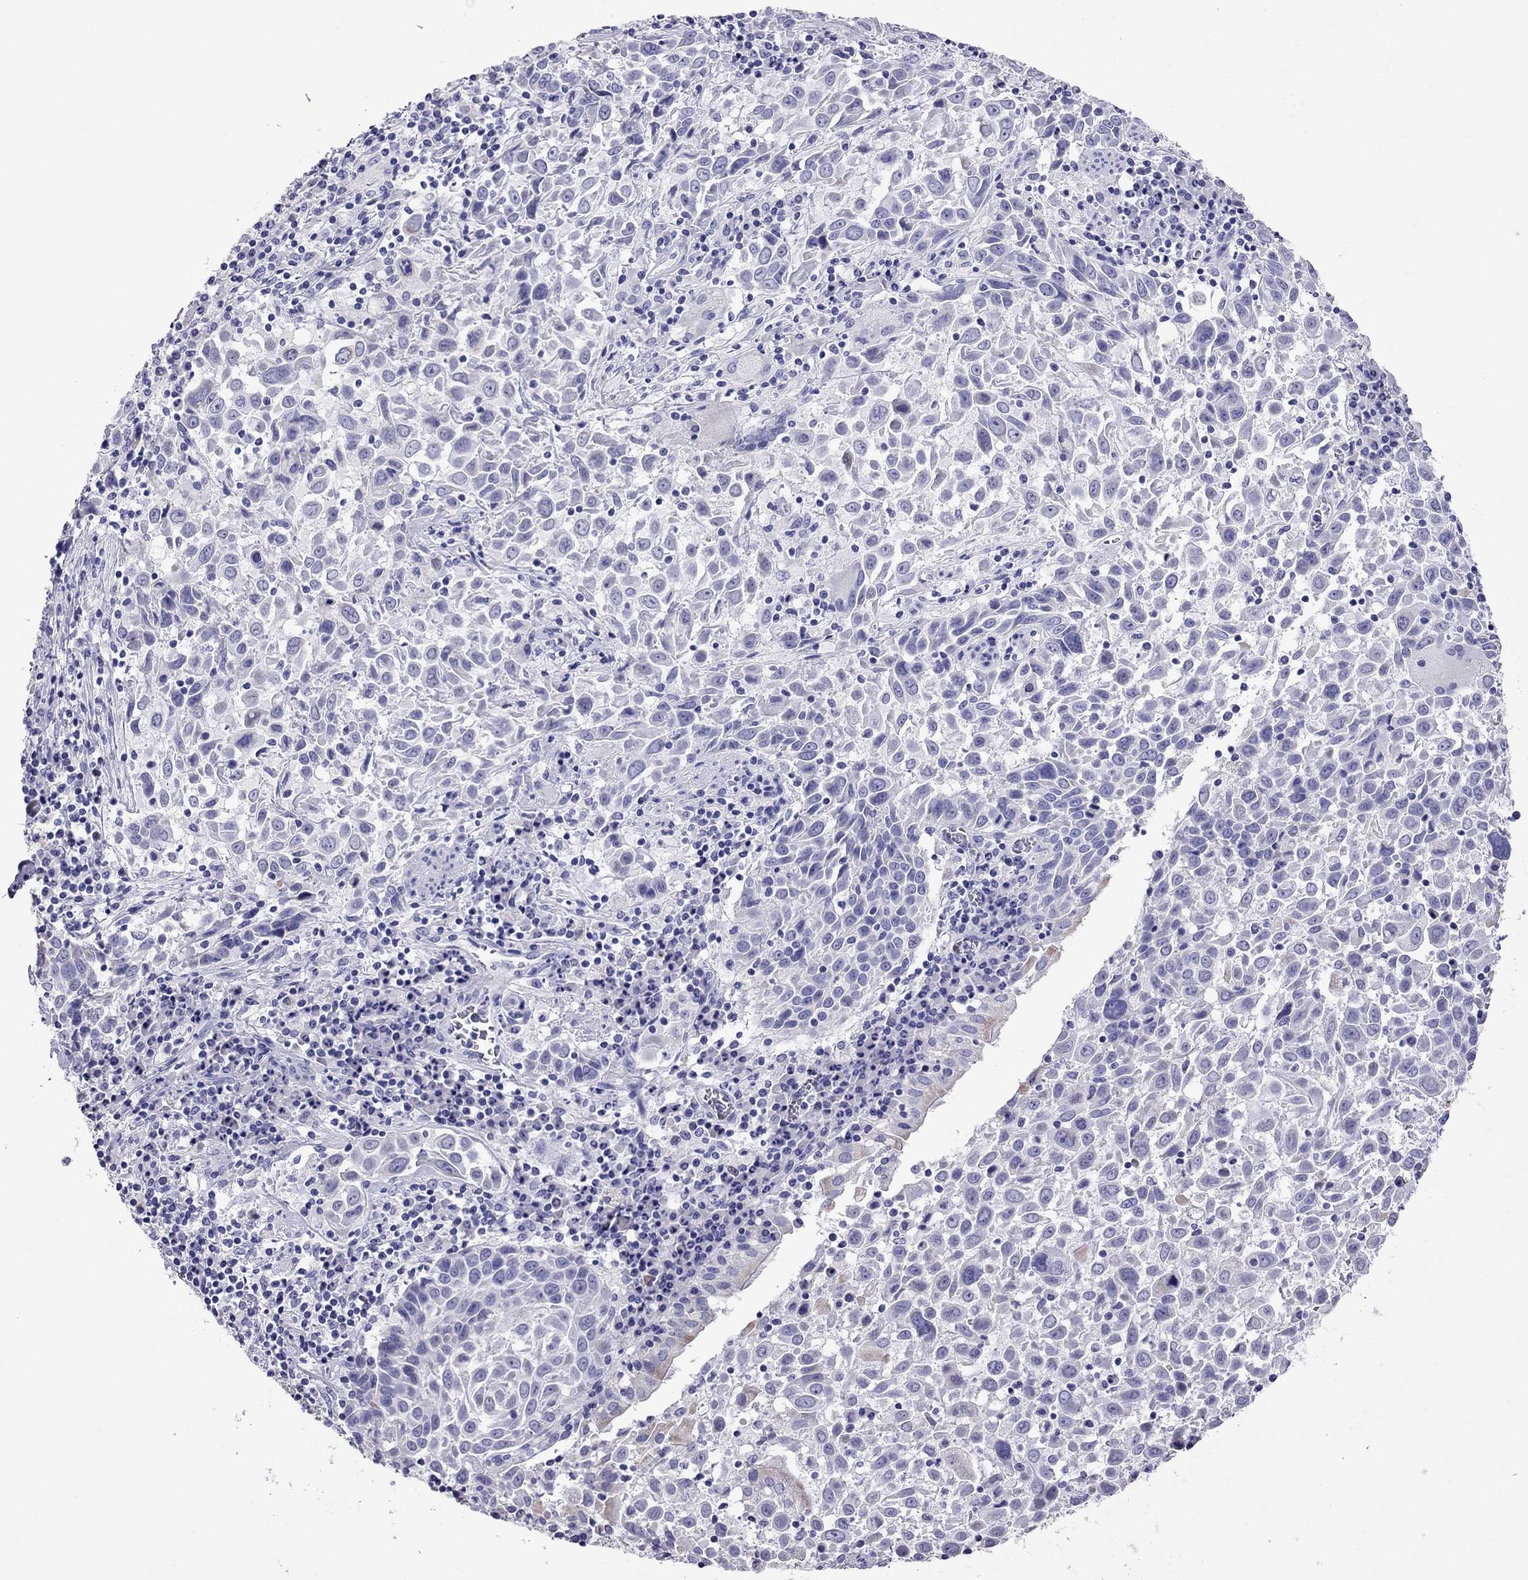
{"staining": {"intensity": "negative", "quantity": "none", "location": "none"}, "tissue": "lung cancer", "cell_type": "Tumor cells", "image_type": "cancer", "snomed": [{"axis": "morphology", "description": "Squamous cell carcinoma, NOS"}, {"axis": "topography", "description": "Lung"}], "caption": "IHC of human squamous cell carcinoma (lung) reveals no positivity in tumor cells.", "gene": "TTLL13", "patient": {"sex": "male", "age": 57}}